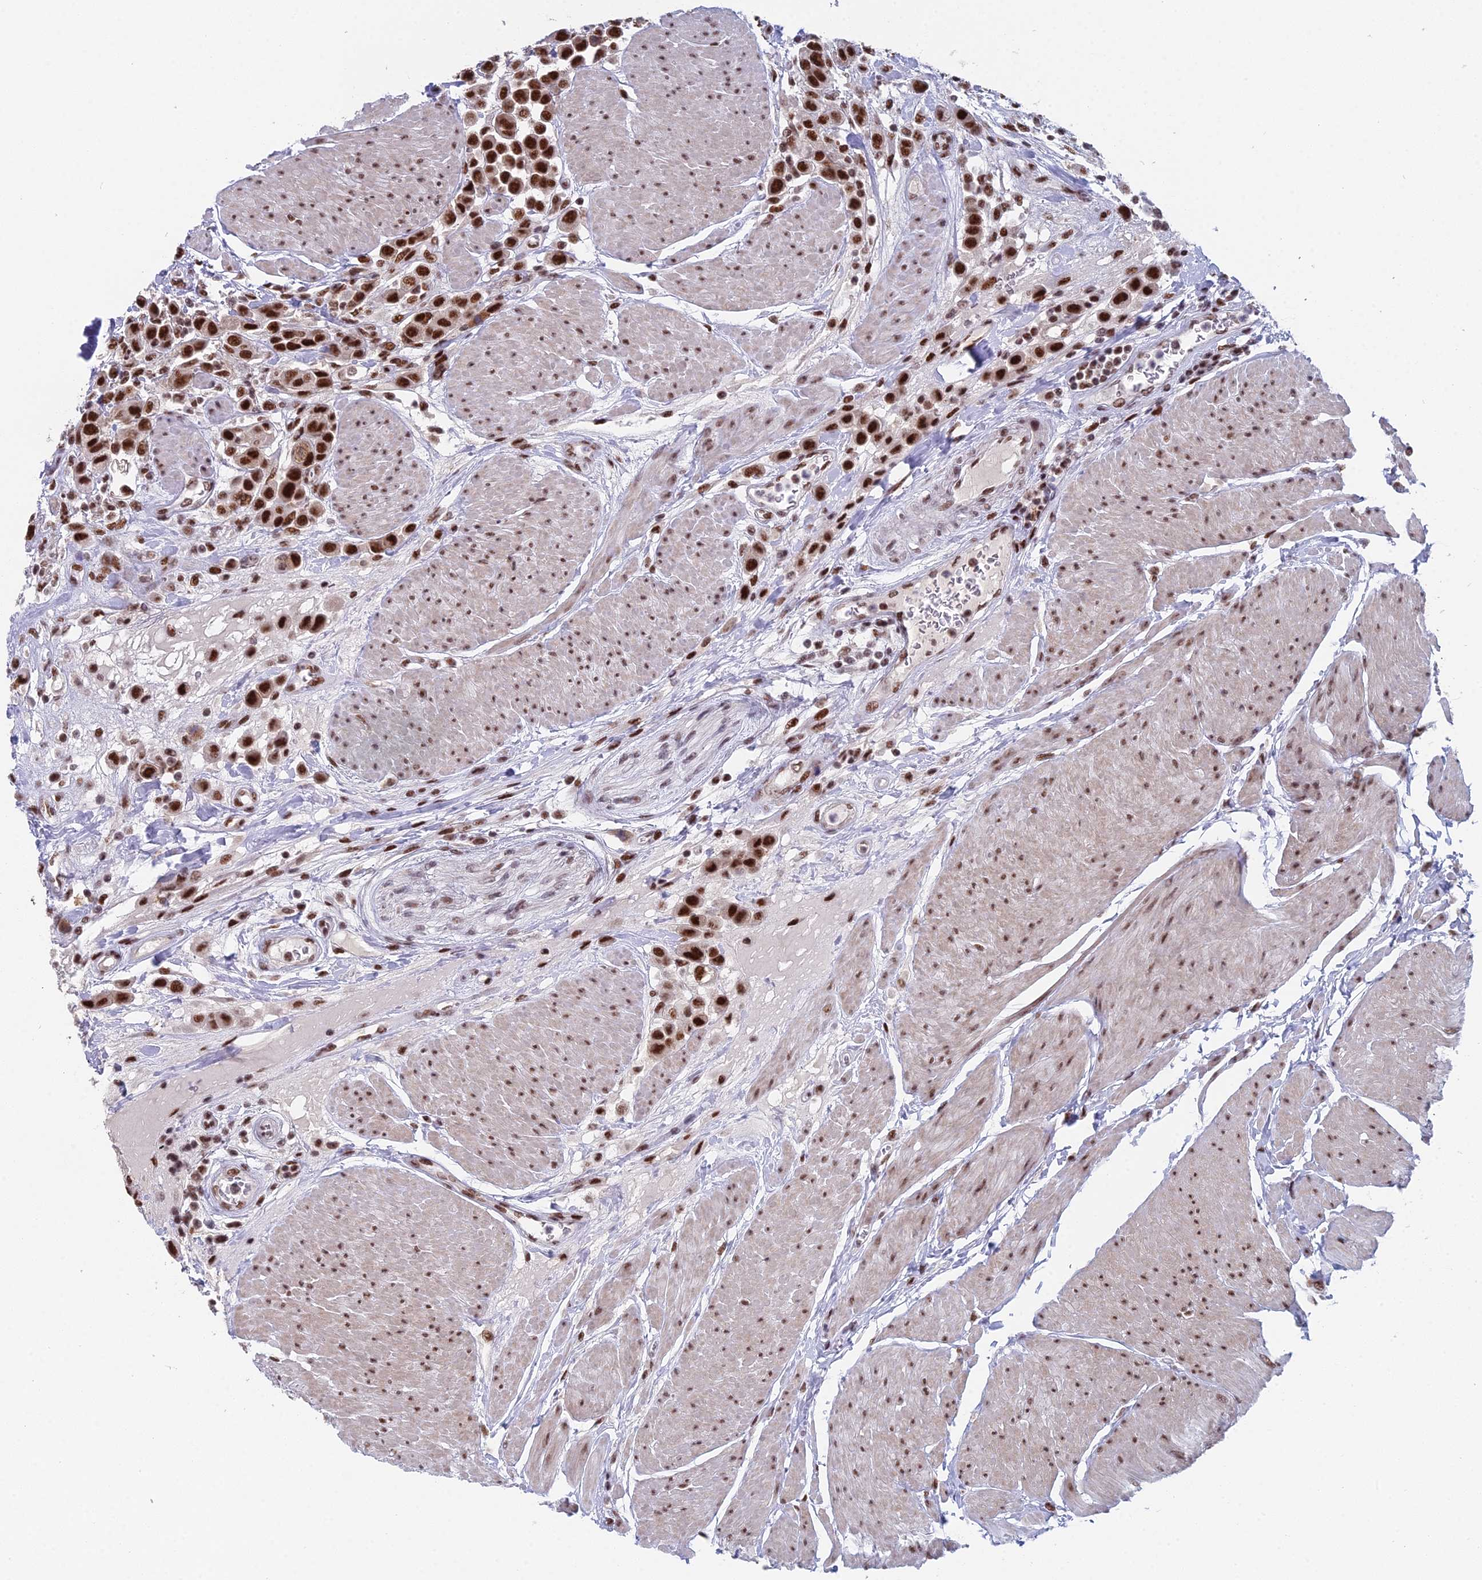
{"staining": {"intensity": "strong", "quantity": ">75%", "location": "nuclear"}, "tissue": "urothelial cancer", "cell_type": "Tumor cells", "image_type": "cancer", "snomed": [{"axis": "morphology", "description": "Urothelial carcinoma, High grade"}, {"axis": "topography", "description": "Urinary bladder"}], "caption": "A high-resolution histopathology image shows IHC staining of urothelial cancer, which demonstrates strong nuclear positivity in approximately >75% of tumor cells. Nuclei are stained in blue.", "gene": "SF3B3", "patient": {"sex": "male", "age": 50}}